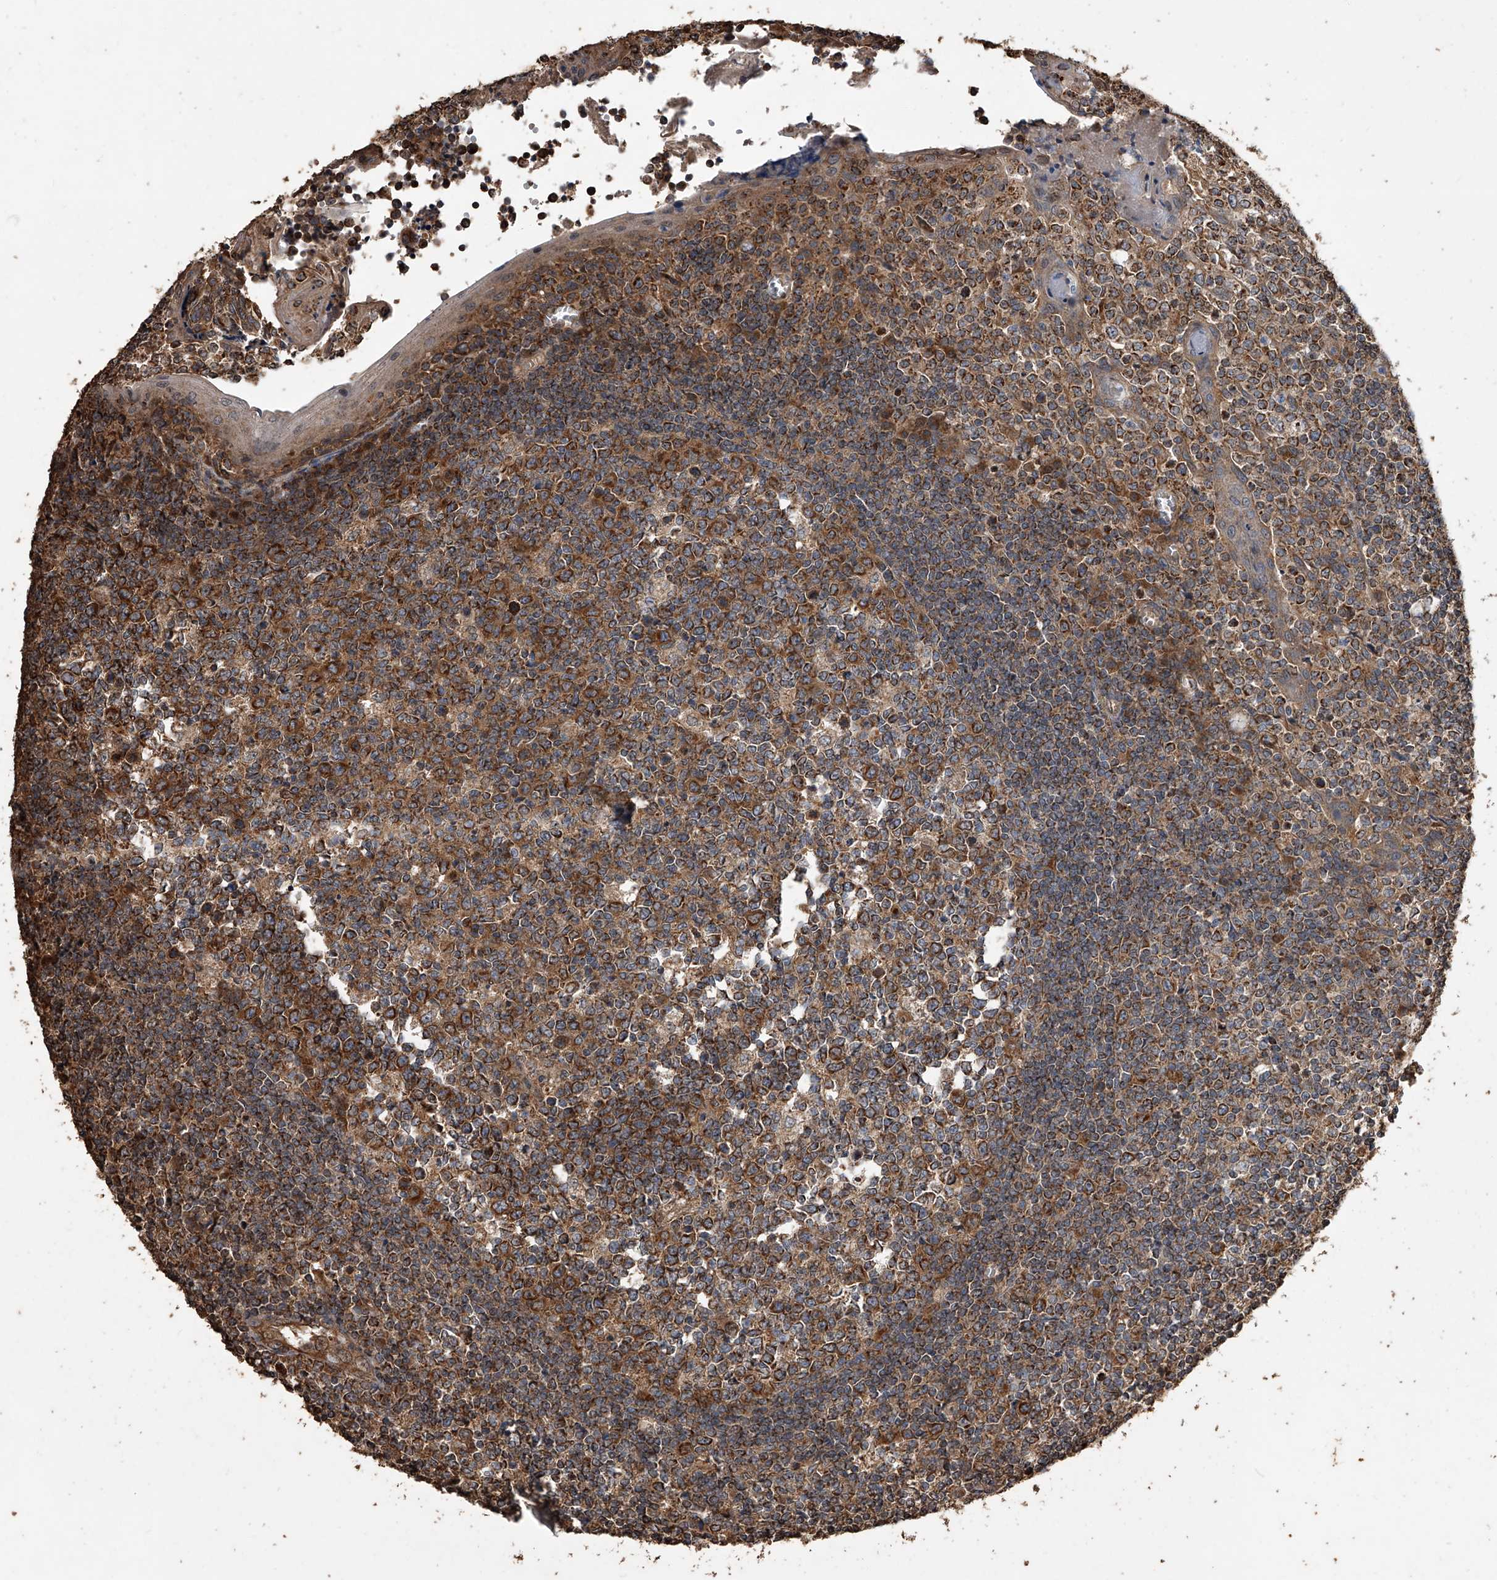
{"staining": {"intensity": "strong", "quantity": "25%-75%", "location": "cytoplasmic/membranous"}, "tissue": "tonsil", "cell_type": "Germinal center cells", "image_type": "normal", "snomed": [{"axis": "morphology", "description": "Normal tissue, NOS"}, {"axis": "topography", "description": "Tonsil"}], "caption": "Strong cytoplasmic/membranous staining for a protein is identified in approximately 25%-75% of germinal center cells of unremarkable tonsil using IHC.", "gene": "LTV1", "patient": {"sex": "female", "age": 19}}